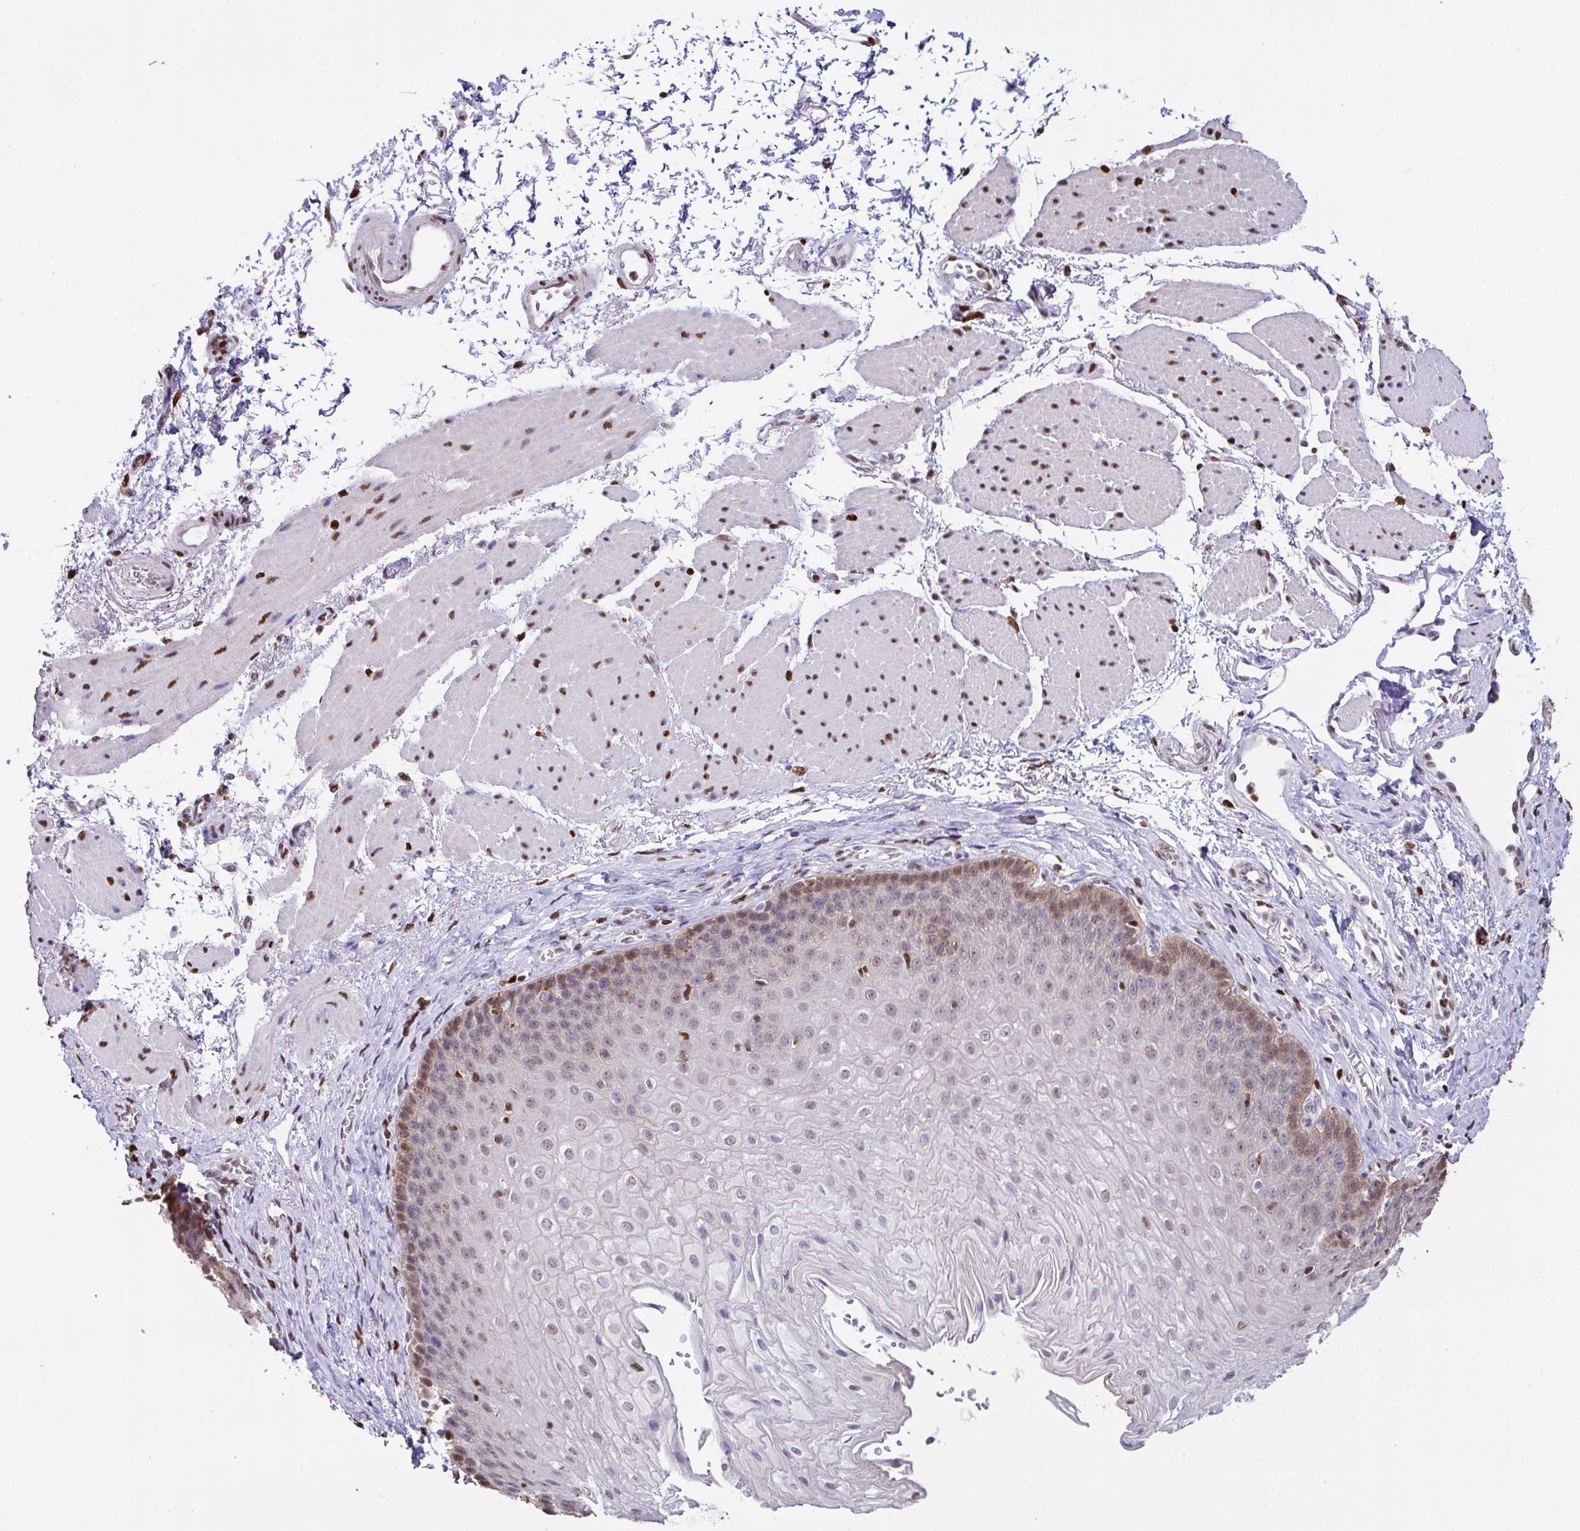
{"staining": {"intensity": "moderate", "quantity": "25%-75%", "location": "nuclear"}, "tissue": "esophagus", "cell_type": "Squamous epithelial cells", "image_type": "normal", "snomed": [{"axis": "morphology", "description": "Normal tissue, NOS"}, {"axis": "topography", "description": "Esophagus"}], "caption": "Immunohistochemistry (DAB) staining of normal esophagus exhibits moderate nuclear protein positivity in approximately 25%-75% of squamous epithelial cells. (DAB (3,3'-diaminobenzidine) IHC, brown staining for protein, blue staining for nuclei).", "gene": "BTBD10", "patient": {"sex": "female", "age": 81}}